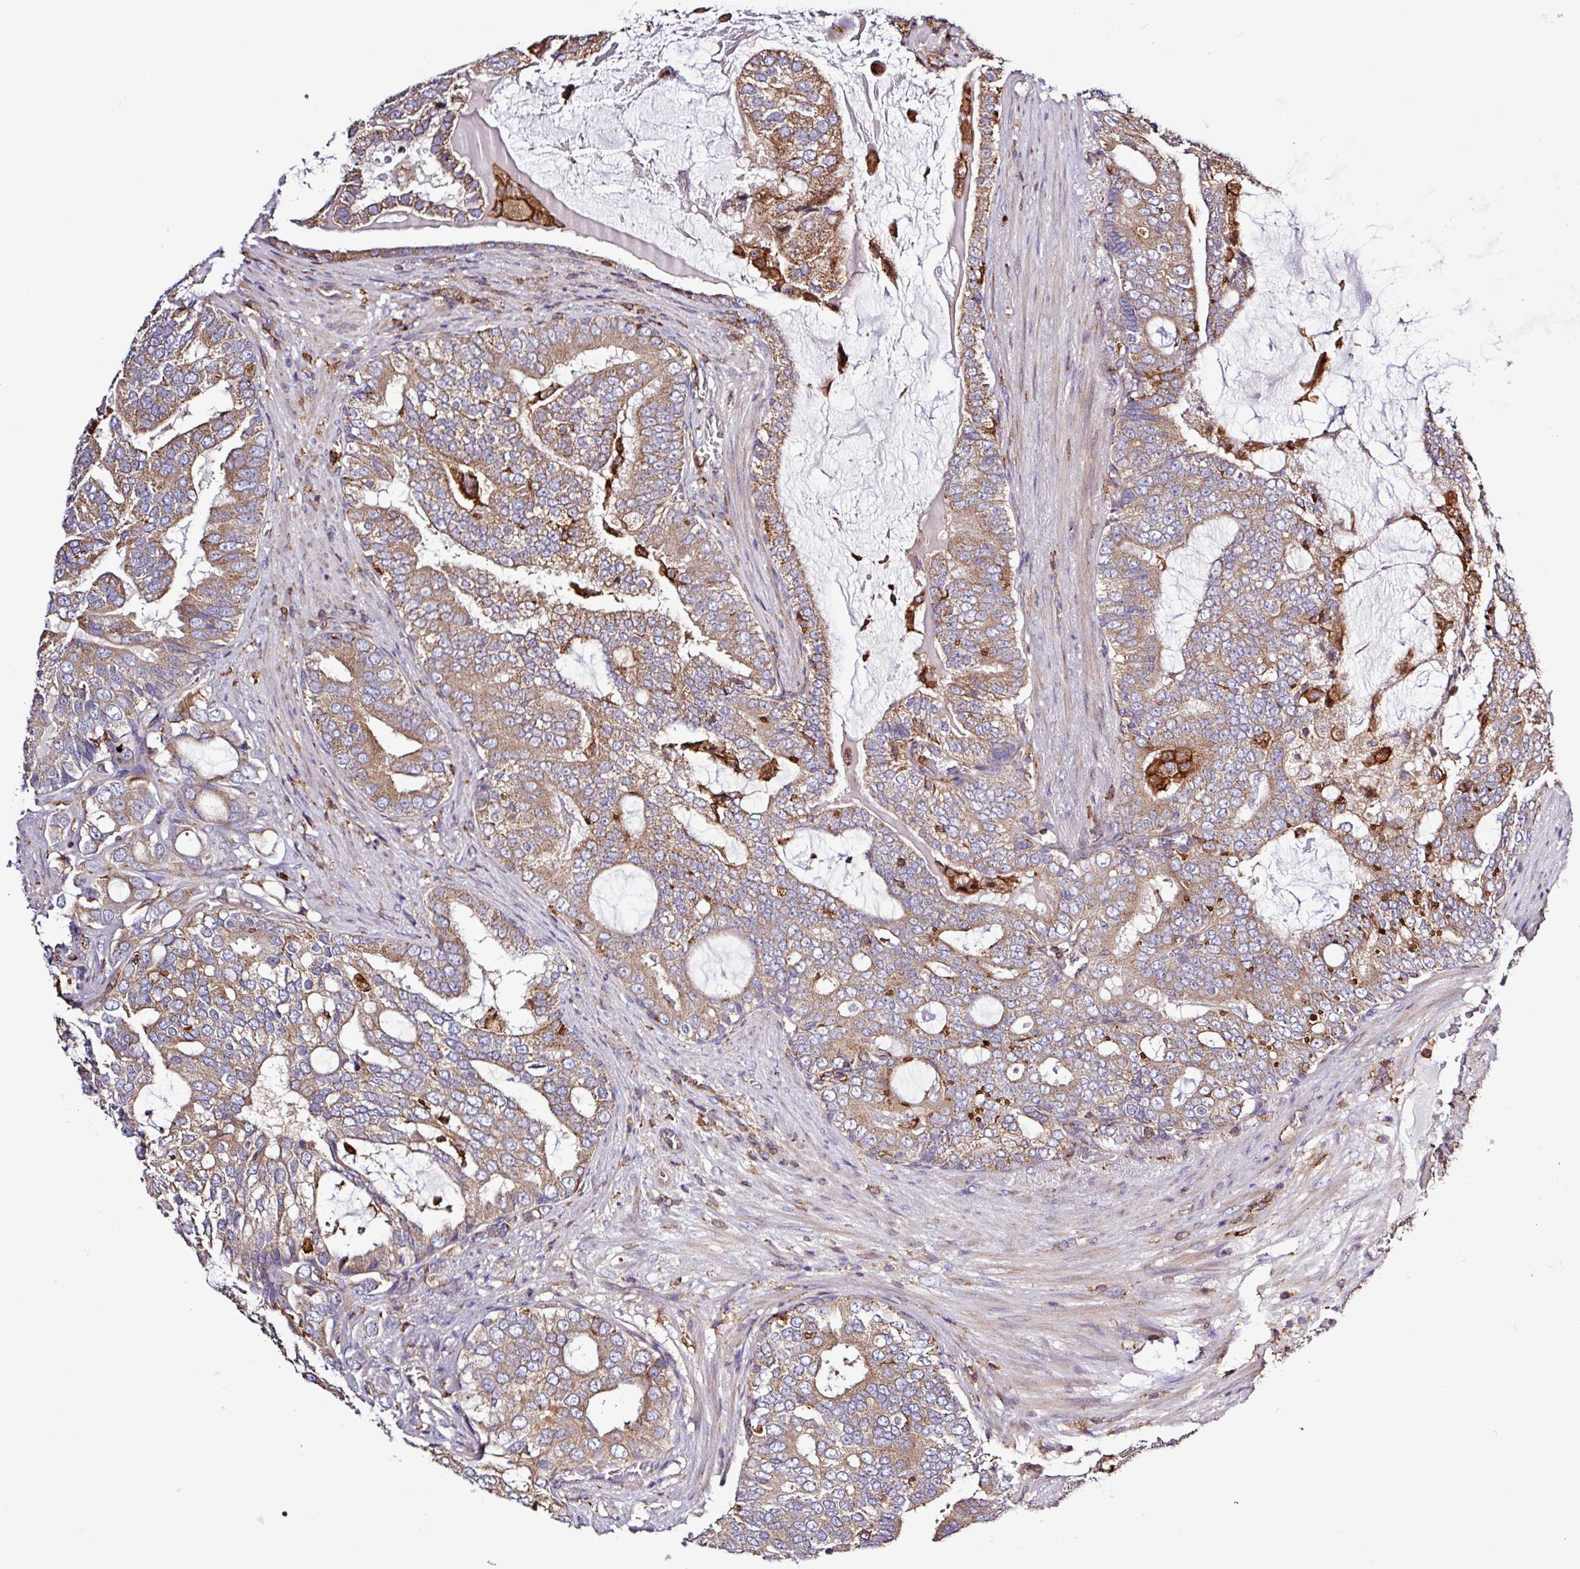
{"staining": {"intensity": "moderate", "quantity": ">75%", "location": "cytoplasmic/membranous"}, "tissue": "prostate cancer", "cell_type": "Tumor cells", "image_type": "cancer", "snomed": [{"axis": "morphology", "description": "Adenocarcinoma, High grade"}, {"axis": "topography", "description": "Prostate"}], "caption": "Prostate high-grade adenocarcinoma stained with a brown dye exhibits moderate cytoplasmic/membranous positive positivity in about >75% of tumor cells.", "gene": "ACTR3", "patient": {"sex": "male", "age": 55}}